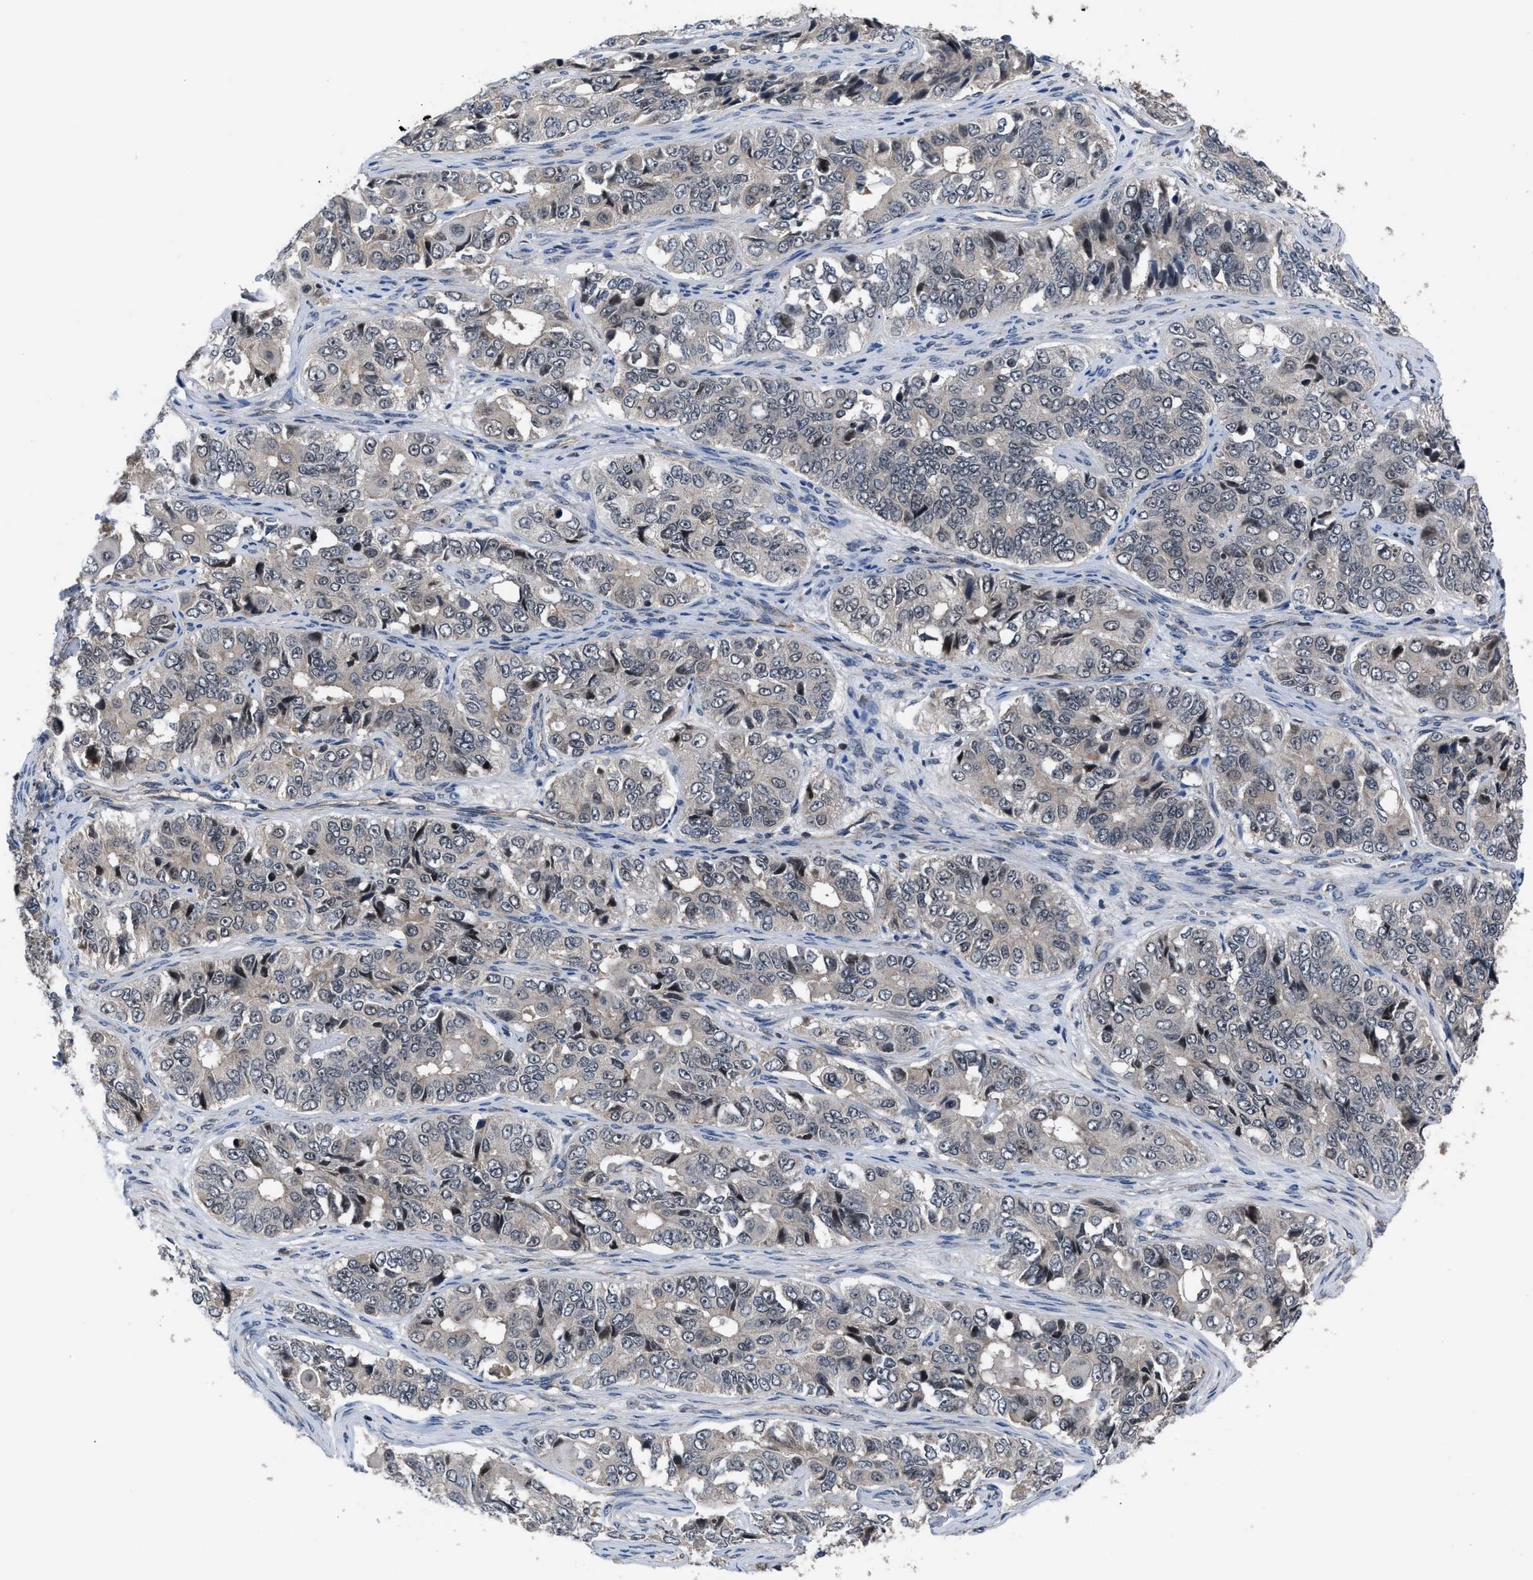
{"staining": {"intensity": "negative", "quantity": "none", "location": "none"}, "tissue": "ovarian cancer", "cell_type": "Tumor cells", "image_type": "cancer", "snomed": [{"axis": "morphology", "description": "Carcinoma, endometroid"}, {"axis": "topography", "description": "Ovary"}], "caption": "Immunohistochemistry (IHC) of endometroid carcinoma (ovarian) reveals no positivity in tumor cells.", "gene": "DNAJC14", "patient": {"sex": "female", "age": 51}}